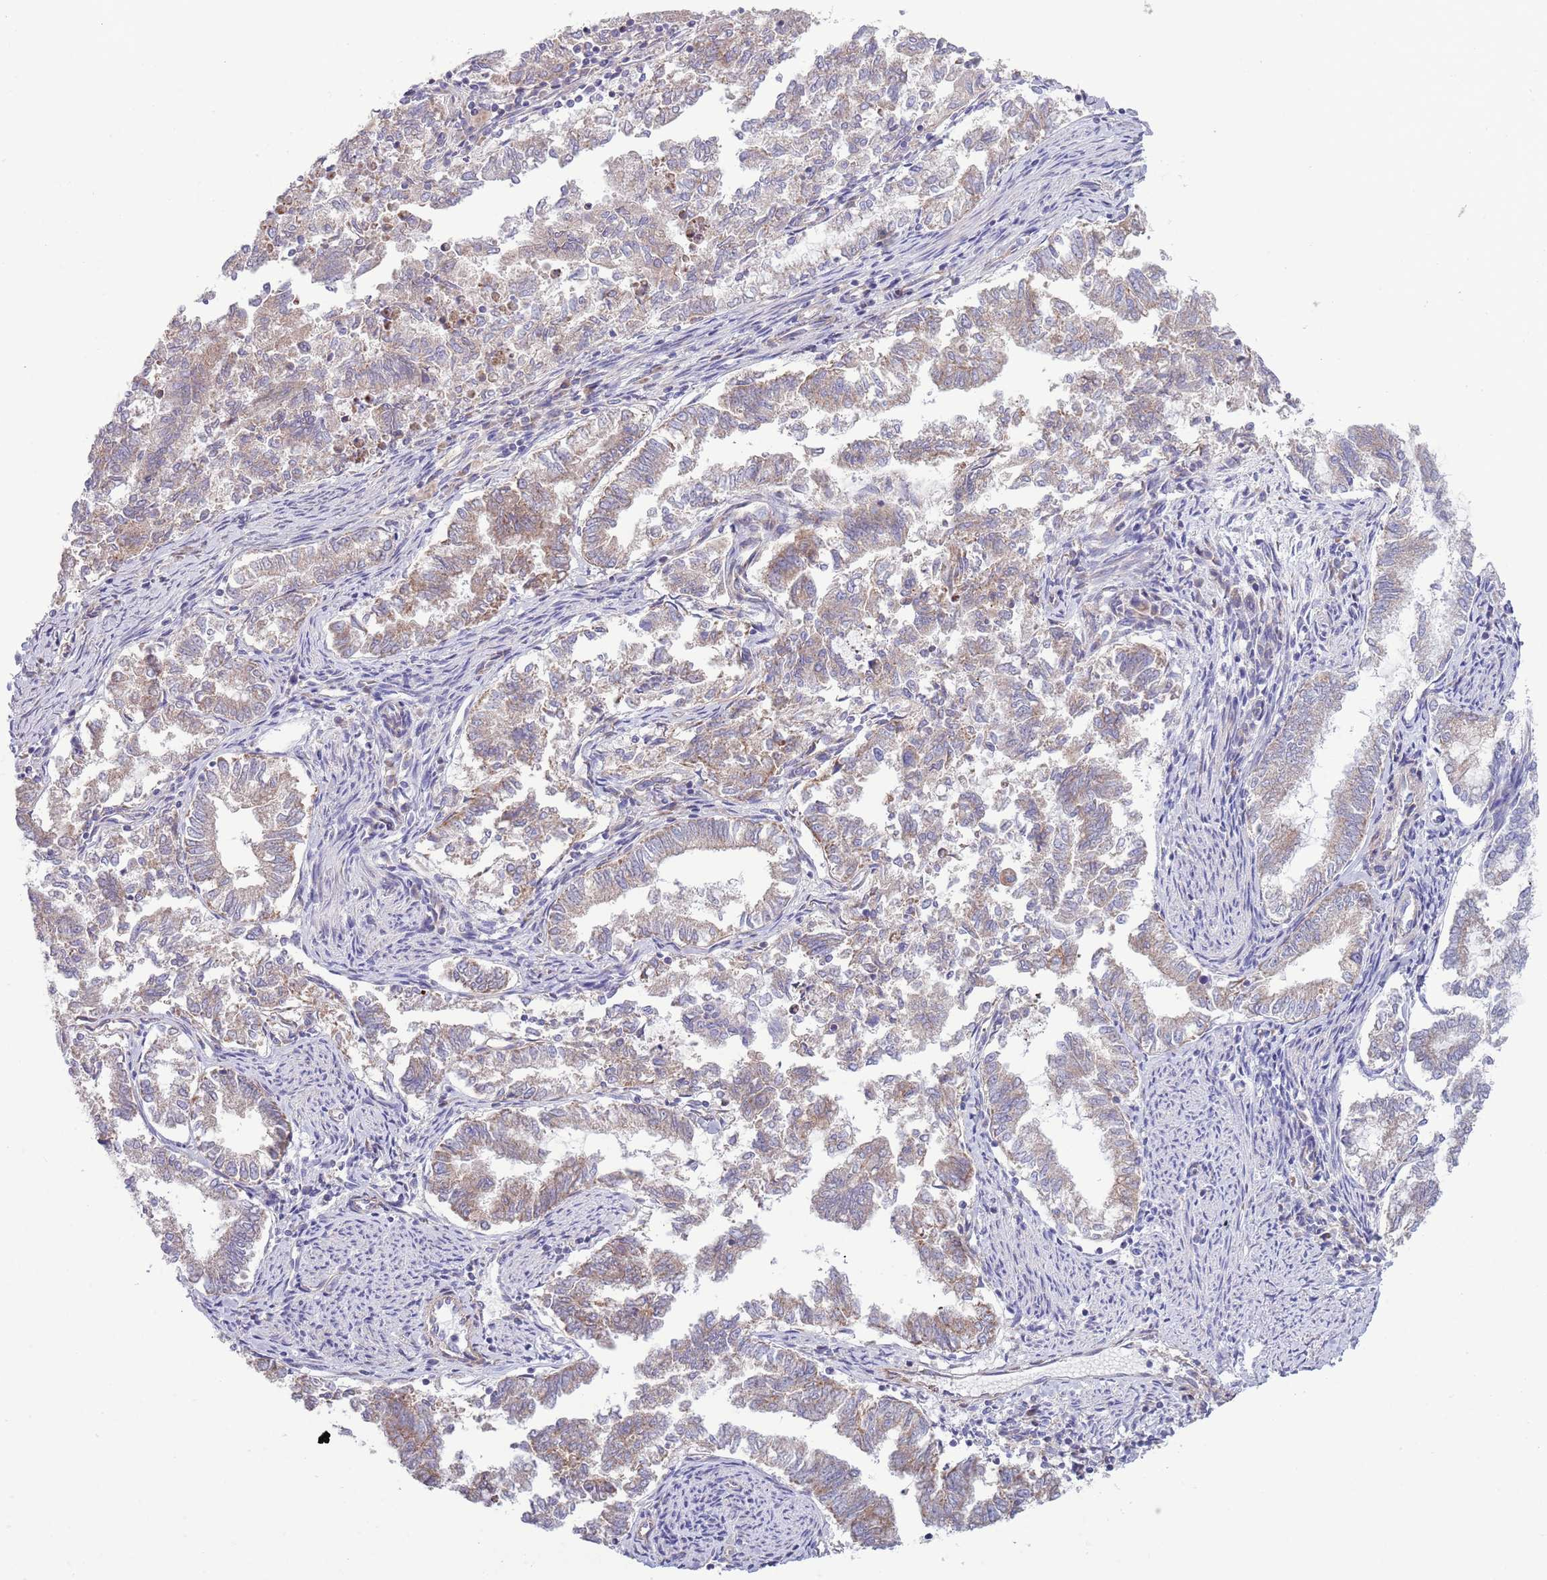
{"staining": {"intensity": "weak", "quantity": "25%-75%", "location": "cytoplasmic/membranous"}, "tissue": "endometrial cancer", "cell_type": "Tumor cells", "image_type": "cancer", "snomed": [{"axis": "morphology", "description": "Adenocarcinoma, NOS"}, {"axis": "topography", "description": "Endometrium"}], "caption": "Protein expression by immunohistochemistry shows weak cytoplasmic/membranous positivity in approximately 25%-75% of tumor cells in endometrial cancer.", "gene": "TOMM5", "patient": {"sex": "female", "age": 79}}